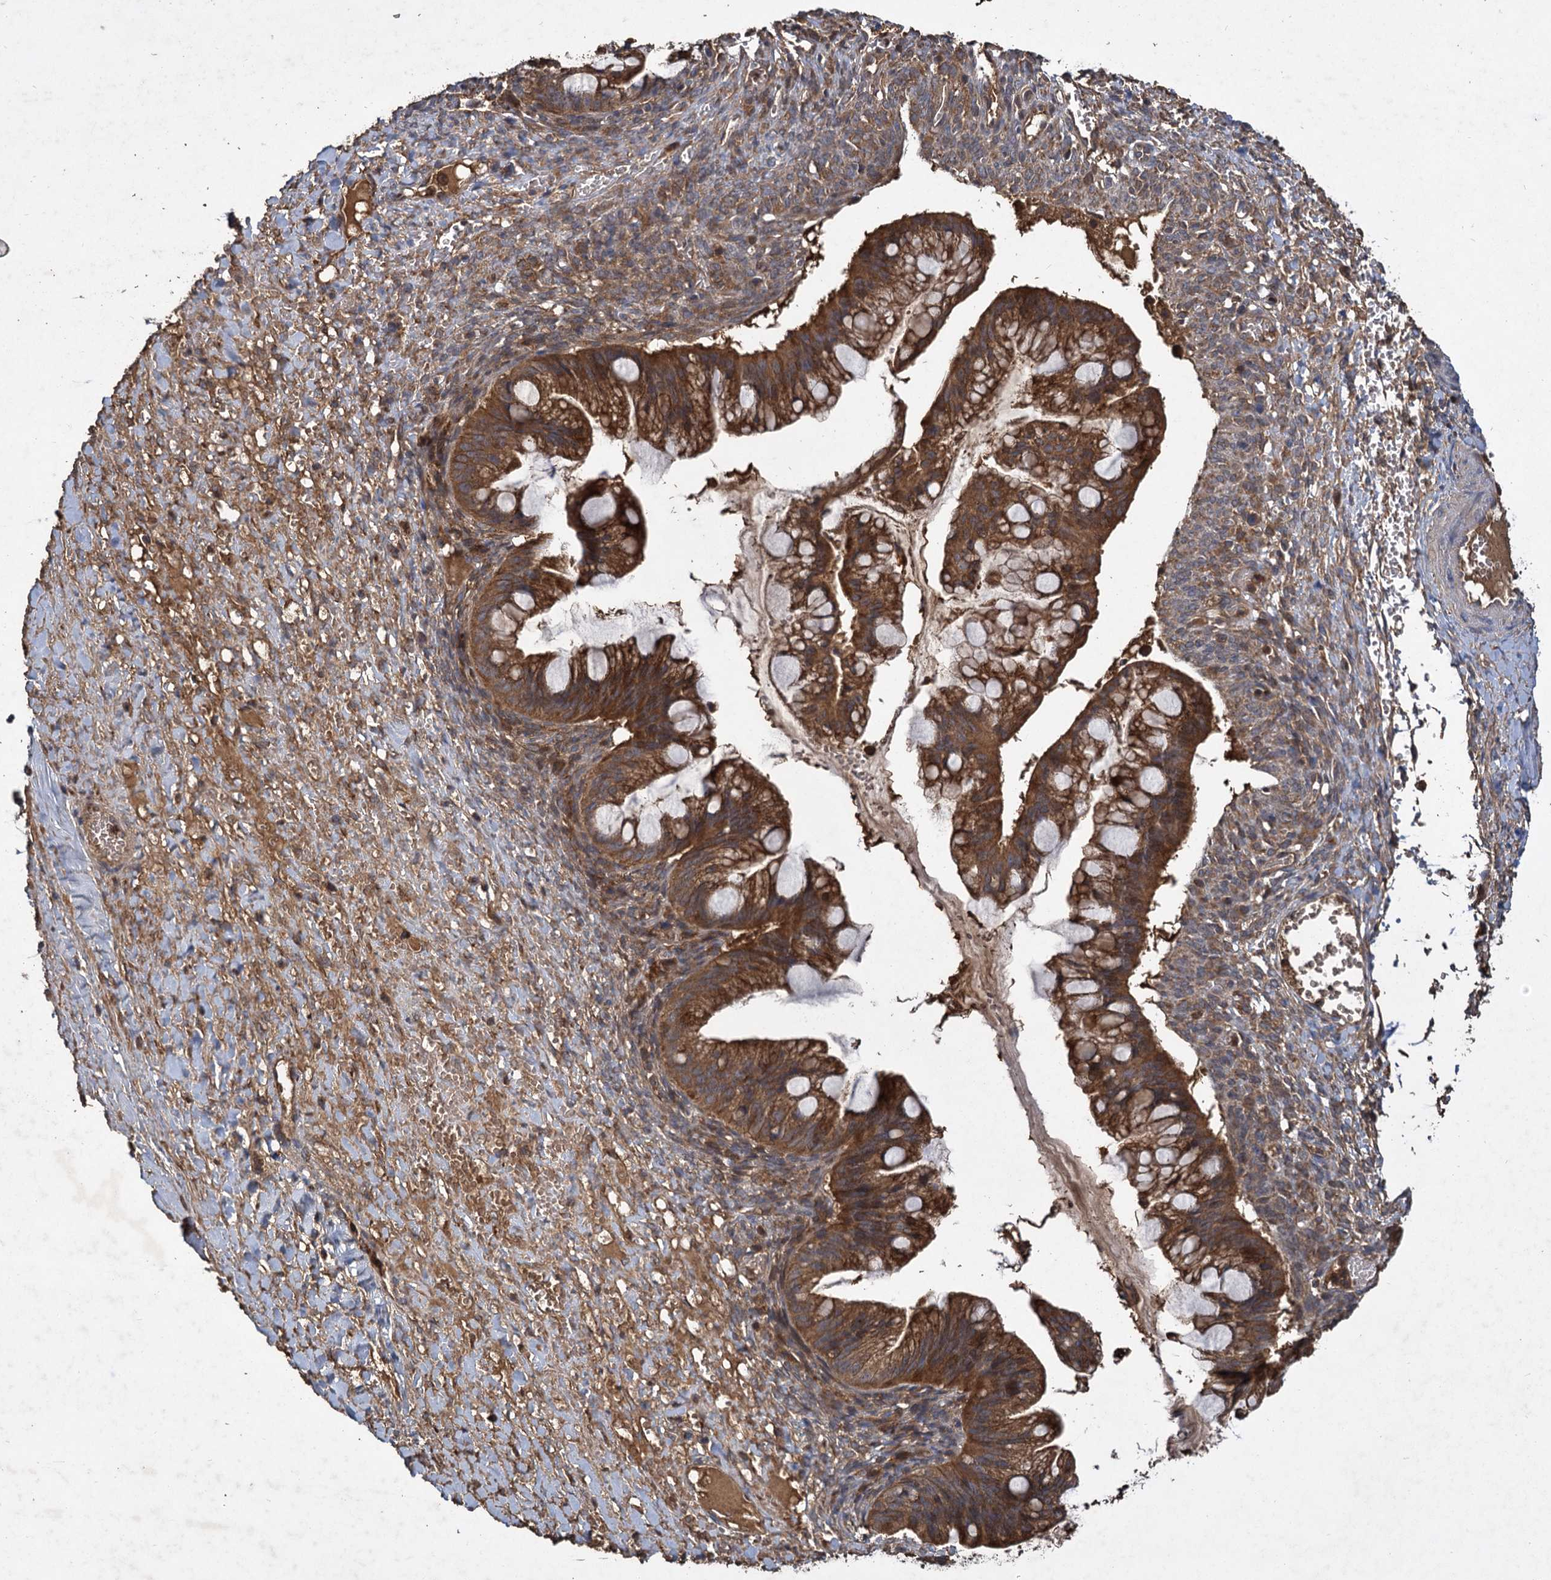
{"staining": {"intensity": "strong", "quantity": ">75%", "location": "cytoplasmic/membranous"}, "tissue": "ovarian cancer", "cell_type": "Tumor cells", "image_type": "cancer", "snomed": [{"axis": "morphology", "description": "Cystadenocarcinoma, mucinous, NOS"}, {"axis": "topography", "description": "Ovary"}], "caption": "A micrograph of human ovarian mucinous cystadenocarcinoma stained for a protein demonstrates strong cytoplasmic/membranous brown staining in tumor cells. (DAB IHC, brown staining for protein, blue staining for nuclei).", "gene": "GCLC", "patient": {"sex": "female", "age": 73}}